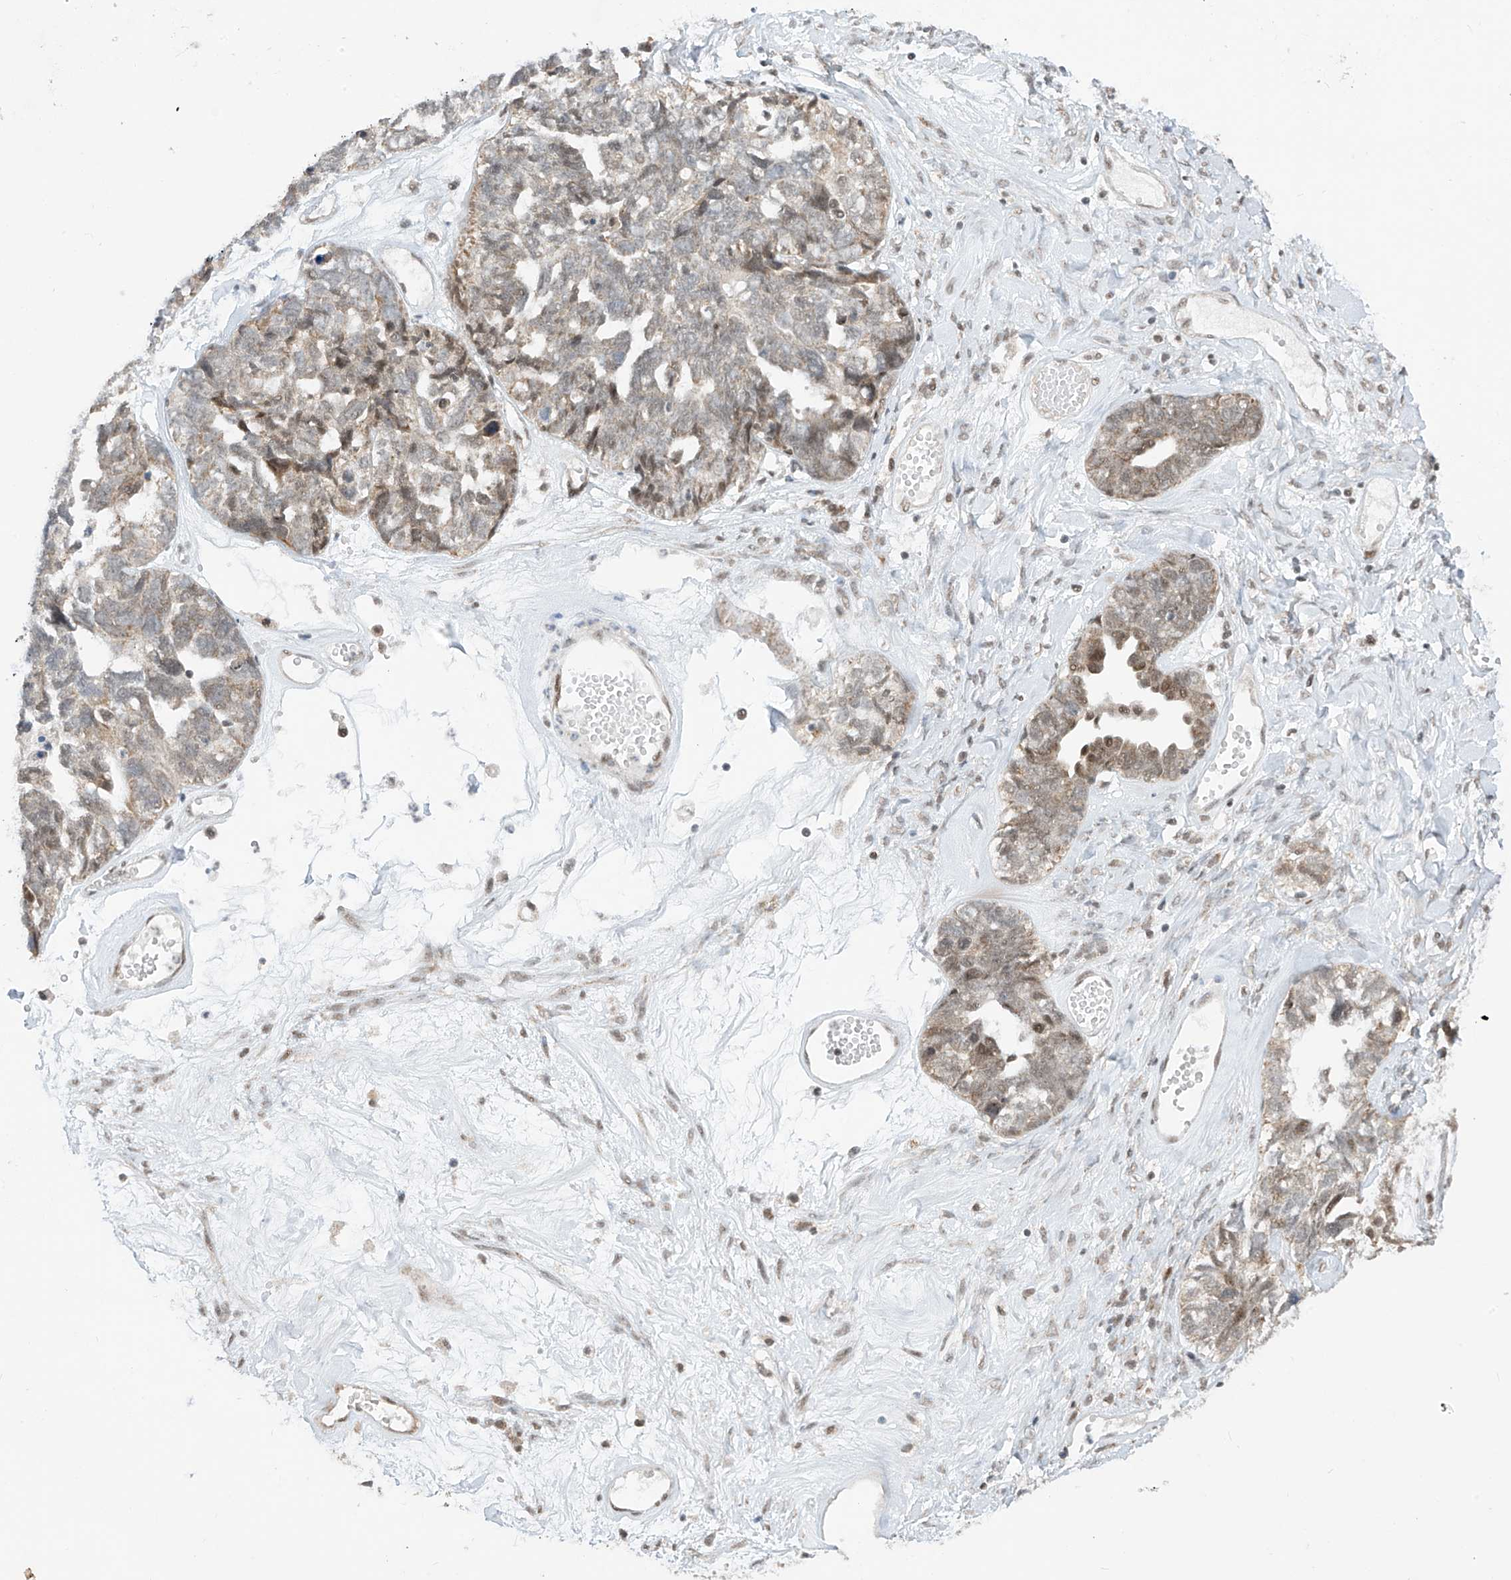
{"staining": {"intensity": "moderate", "quantity": "25%-75%", "location": "cytoplasmic/membranous"}, "tissue": "ovarian cancer", "cell_type": "Tumor cells", "image_type": "cancer", "snomed": [{"axis": "morphology", "description": "Cystadenocarcinoma, serous, NOS"}, {"axis": "topography", "description": "Ovary"}], "caption": "Protein analysis of serous cystadenocarcinoma (ovarian) tissue shows moderate cytoplasmic/membranous positivity in about 25%-75% of tumor cells.", "gene": "AURKAIP1", "patient": {"sex": "female", "age": 79}}